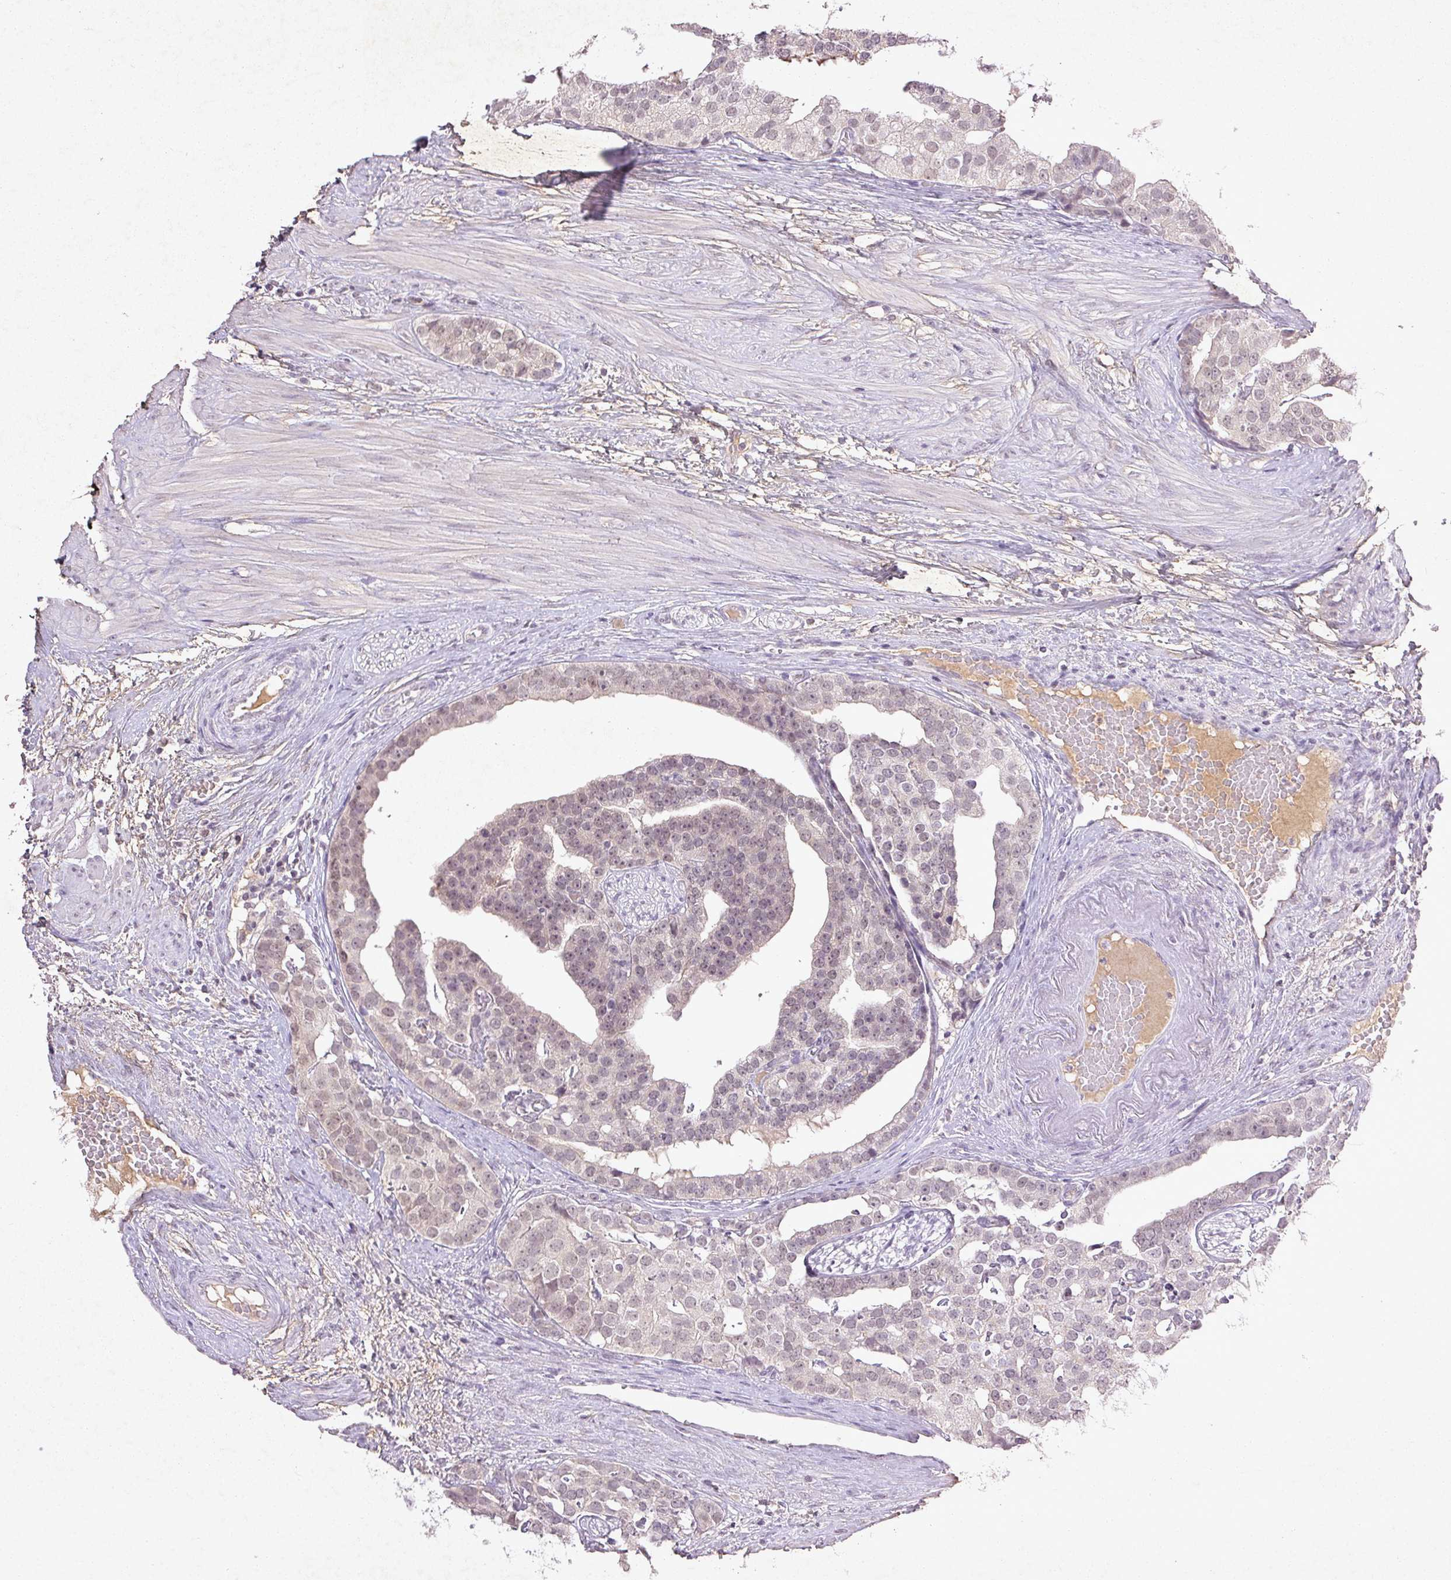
{"staining": {"intensity": "negative", "quantity": "none", "location": "none"}, "tissue": "prostate cancer", "cell_type": "Tumor cells", "image_type": "cancer", "snomed": [{"axis": "morphology", "description": "Adenocarcinoma, High grade"}, {"axis": "topography", "description": "Prostate"}], "caption": "This is an IHC photomicrograph of human prostate cancer (adenocarcinoma (high-grade)). There is no positivity in tumor cells.", "gene": "FAM168B", "patient": {"sex": "male", "age": 71}}